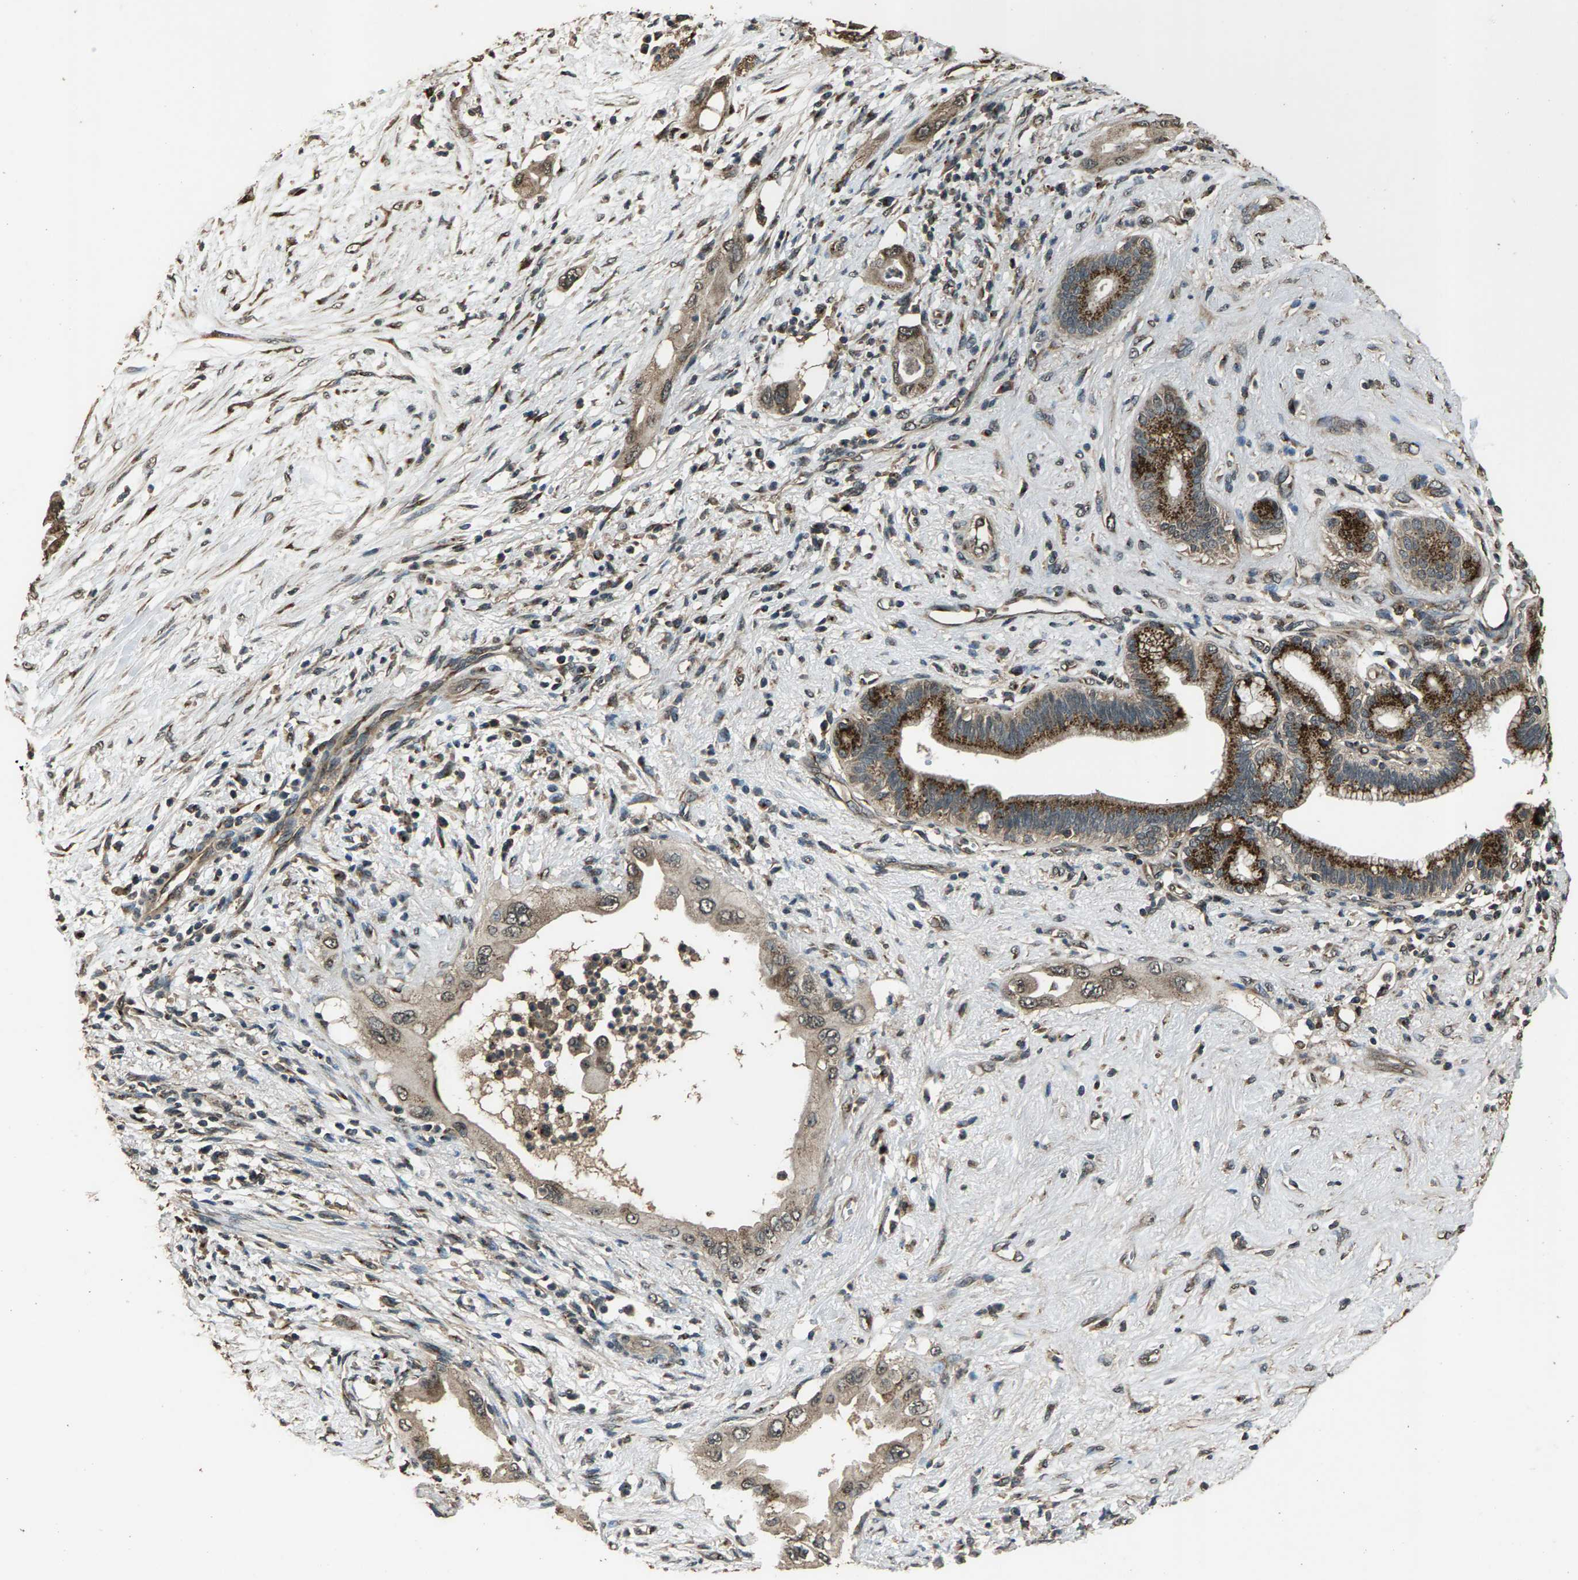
{"staining": {"intensity": "strong", "quantity": "25%-75%", "location": "cytoplasmic/membranous"}, "tissue": "pancreatic cancer", "cell_type": "Tumor cells", "image_type": "cancer", "snomed": [{"axis": "morphology", "description": "Adenocarcinoma, NOS"}, {"axis": "topography", "description": "Pancreas"}], "caption": "This is an image of immunohistochemistry staining of pancreatic cancer (adenocarcinoma), which shows strong expression in the cytoplasmic/membranous of tumor cells.", "gene": "SLC38A10", "patient": {"sex": "male", "age": 59}}